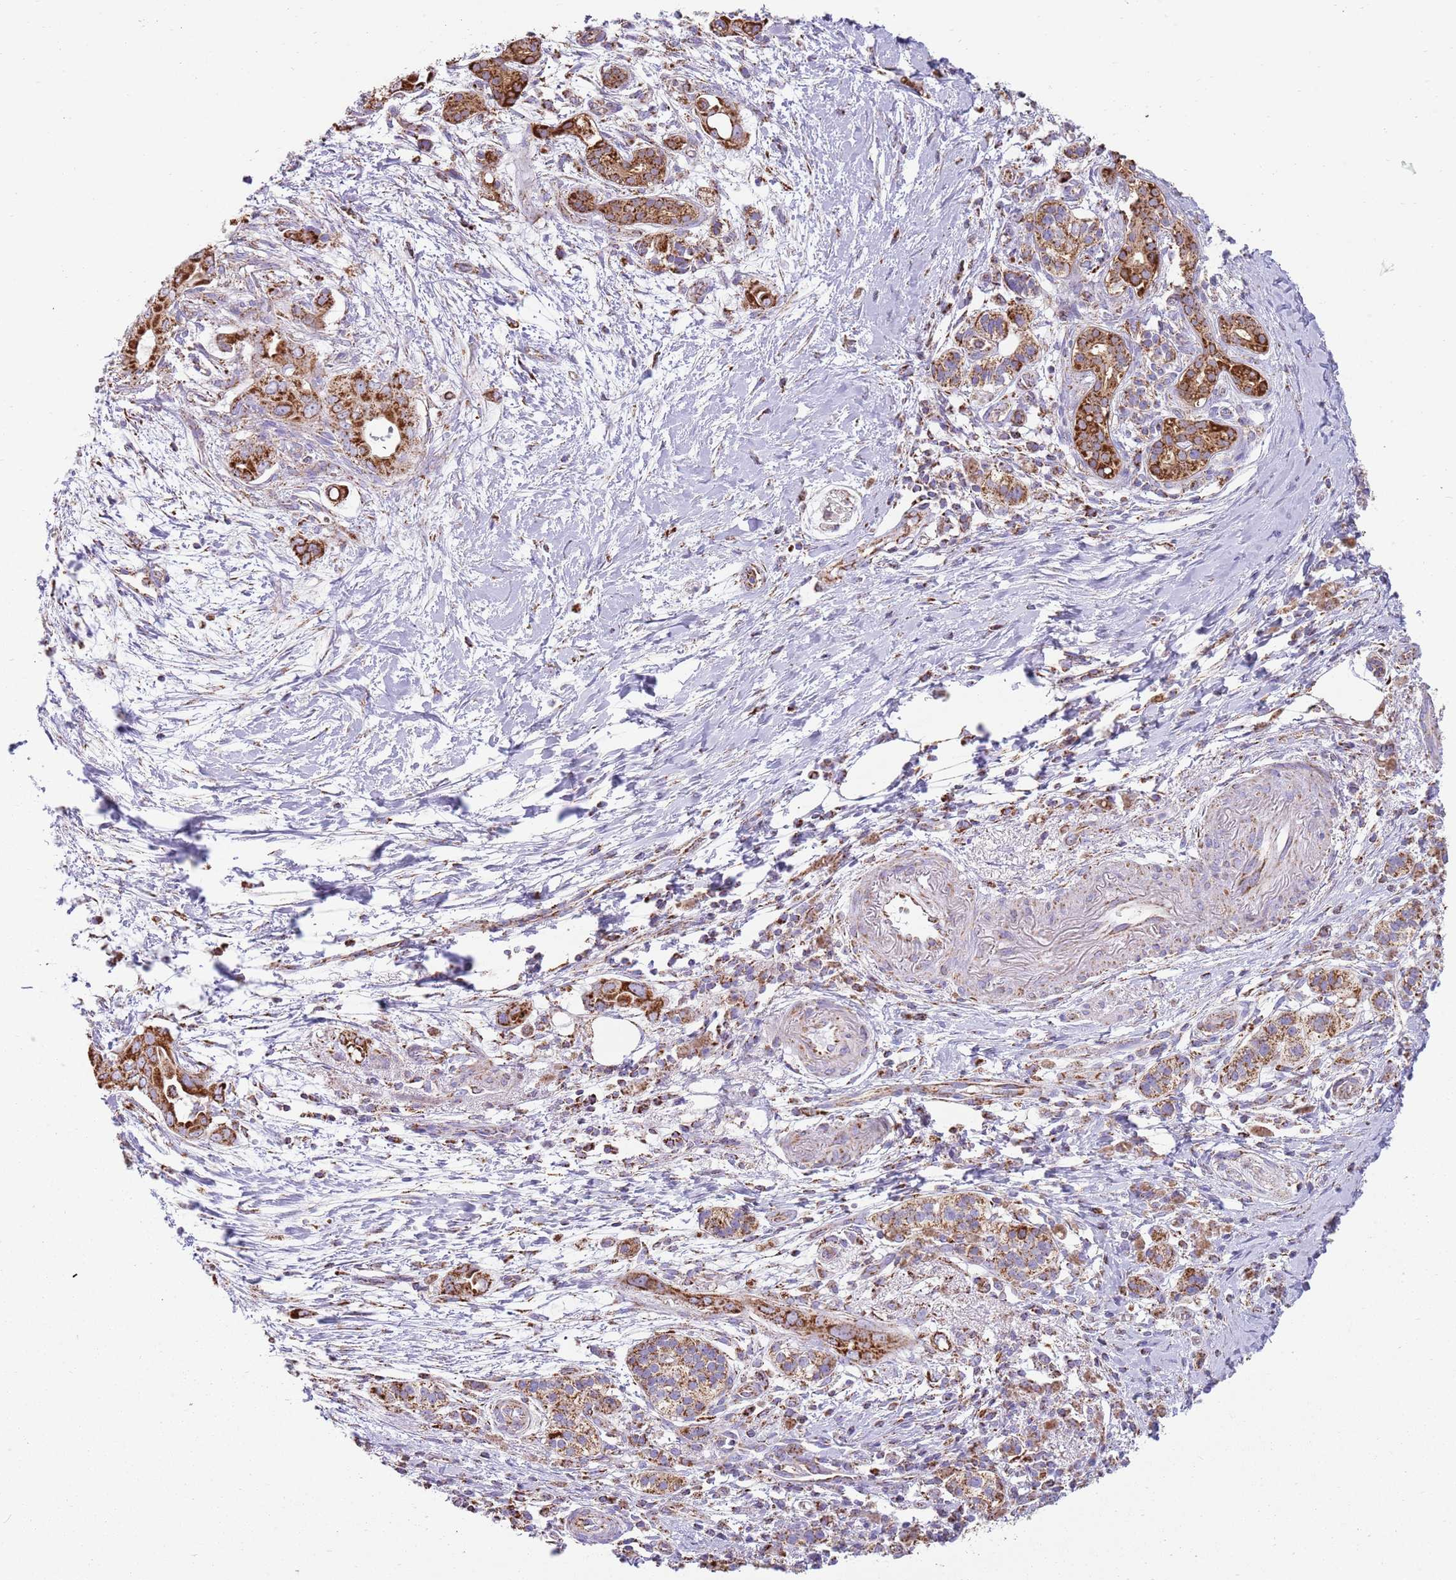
{"staining": {"intensity": "strong", "quantity": ">75%", "location": "cytoplasmic/membranous"}, "tissue": "pancreatic cancer", "cell_type": "Tumor cells", "image_type": "cancer", "snomed": [{"axis": "morphology", "description": "Adenocarcinoma, NOS"}, {"axis": "topography", "description": "Pancreas"}], "caption": "A high amount of strong cytoplasmic/membranous staining is identified in about >75% of tumor cells in pancreatic adenocarcinoma tissue.", "gene": "TTLL1", "patient": {"sex": "male", "age": 71}}